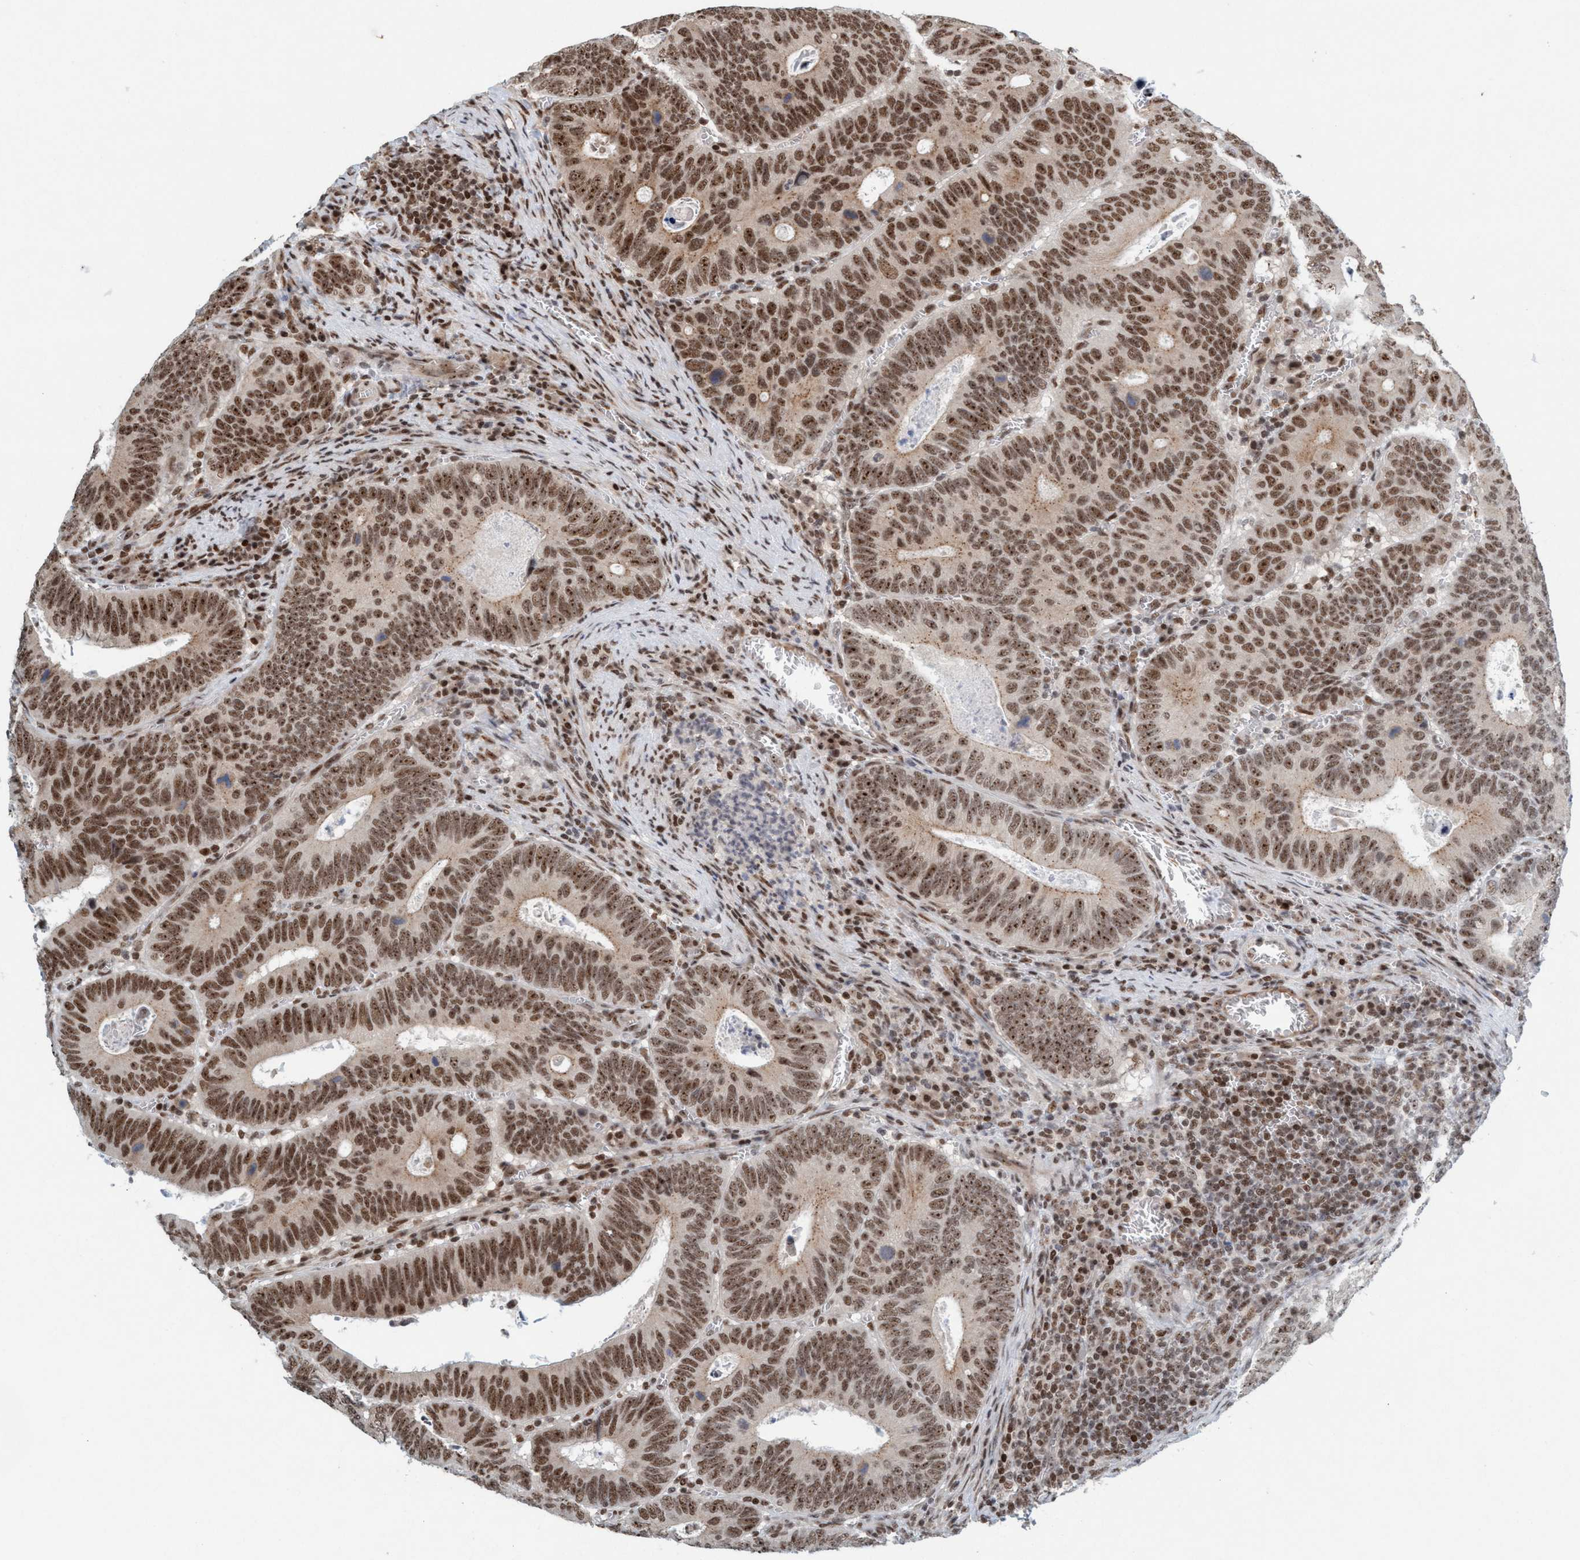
{"staining": {"intensity": "strong", "quantity": ">75%", "location": "nuclear"}, "tissue": "colorectal cancer", "cell_type": "Tumor cells", "image_type": "cancer", "snomed": [{"axis": "morphology", "description": "Inflammation, NOS"}, {"axis": "morphology", "description": "Adenocarcinoma, NOS"}, {"axis": "topography", "description": "Colon"}], "caption": "Strong nuclear protein staining is identified in approximately >75% of tumor cells in colorectal adenocarcinoma. (IHC, brightfield microscopy, high magnification).", "gene": "SMCR8", "patient": {"sex": "male", "age": 72}}